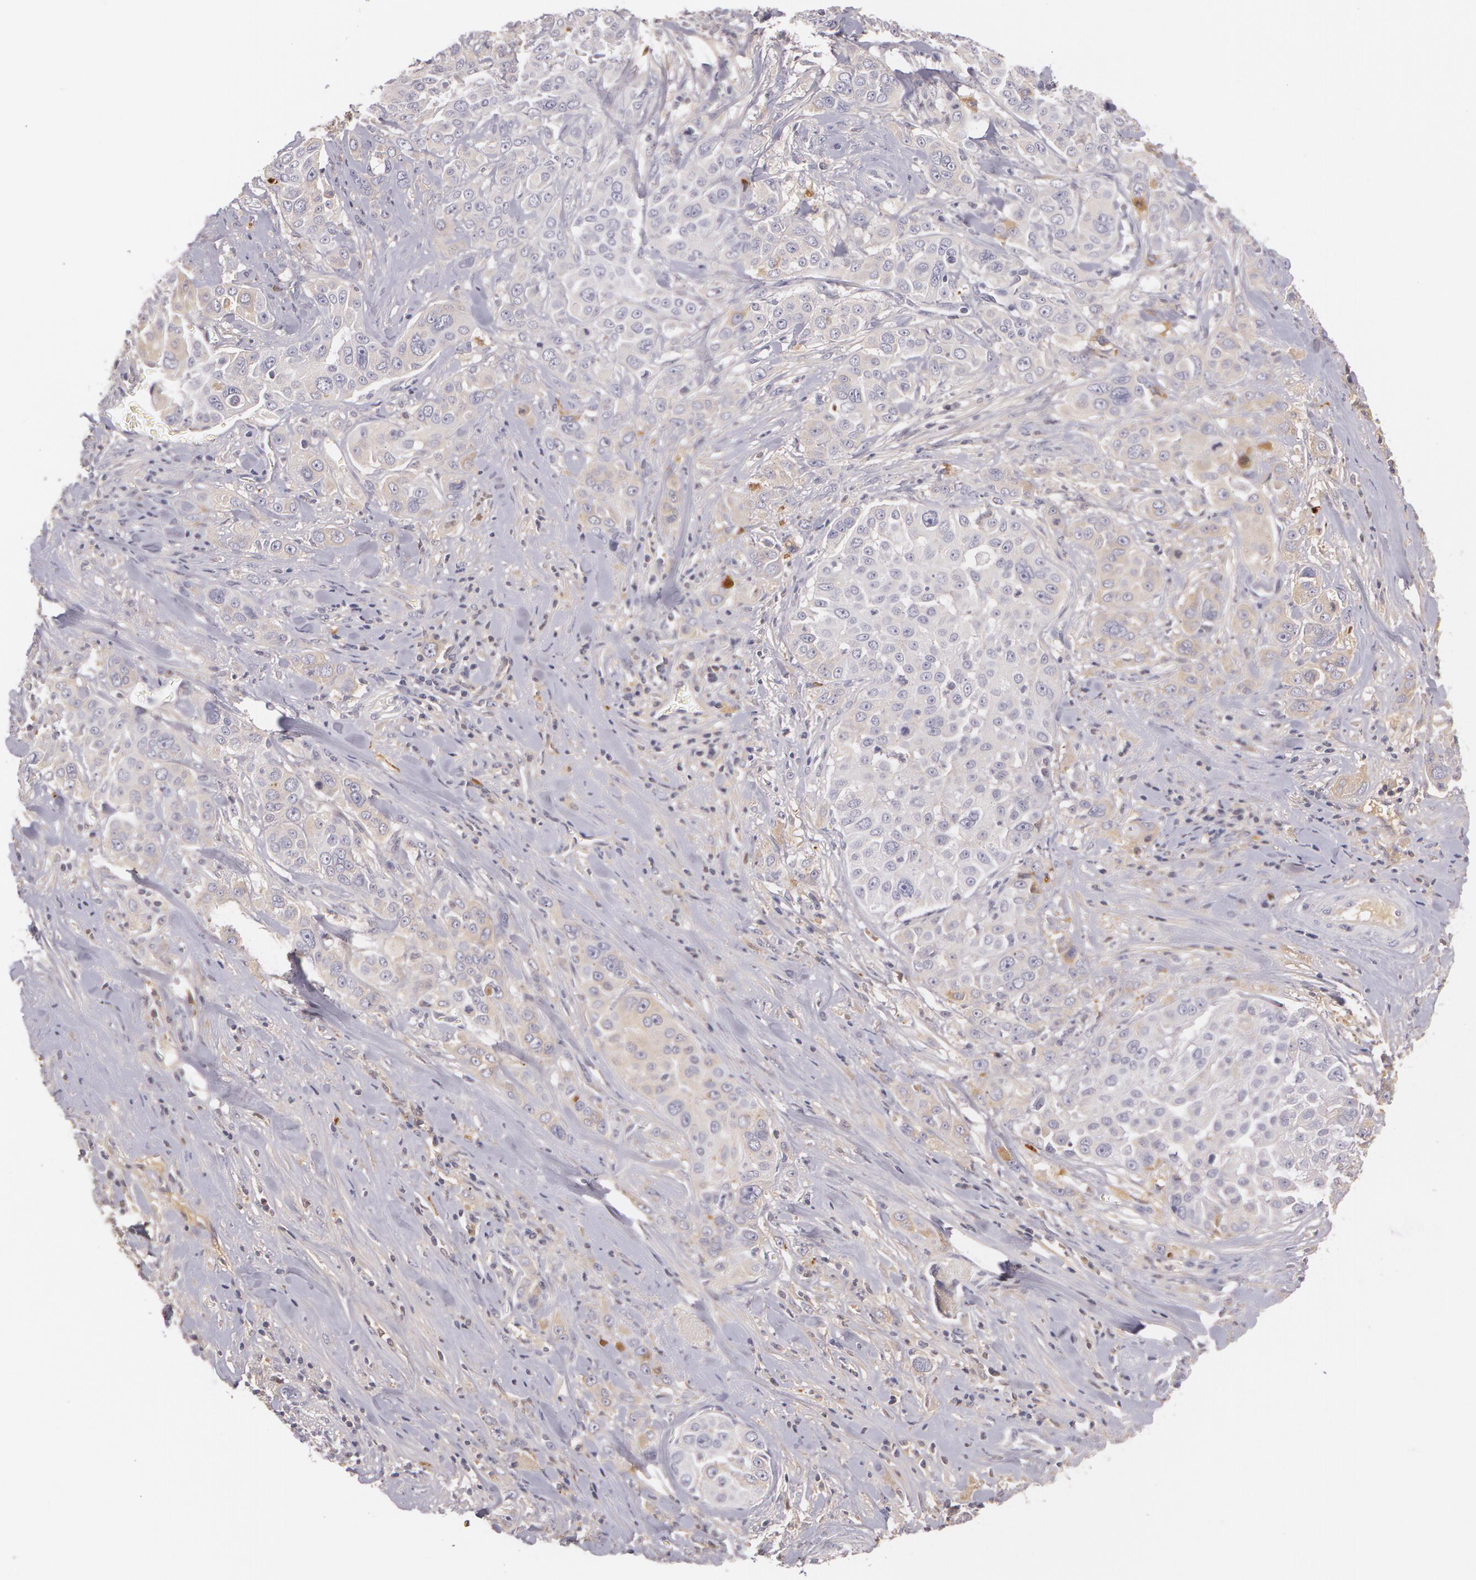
{"staining": {"intensity": "weak", "quantity": "<25%", "location": "cytoplasmic/membranous"}, "tissue": "pancreatic cancer", "cell_type": "Tumor cells", "image_type": "cancer", "snomed": [{"axis": "morphology", "description": "Adenocarcinoma, NOS"}, {"axis": "topography", "description": "Pancreas"}], "caption": "Tumor cells show no significant positivity in adenocarcinoma (pancreatic). (DAB immunohistochemistry (IHC) with hematoxylin counter stain).", "gene": "LBP", "patient": {"sex": "female", "age": 52}}